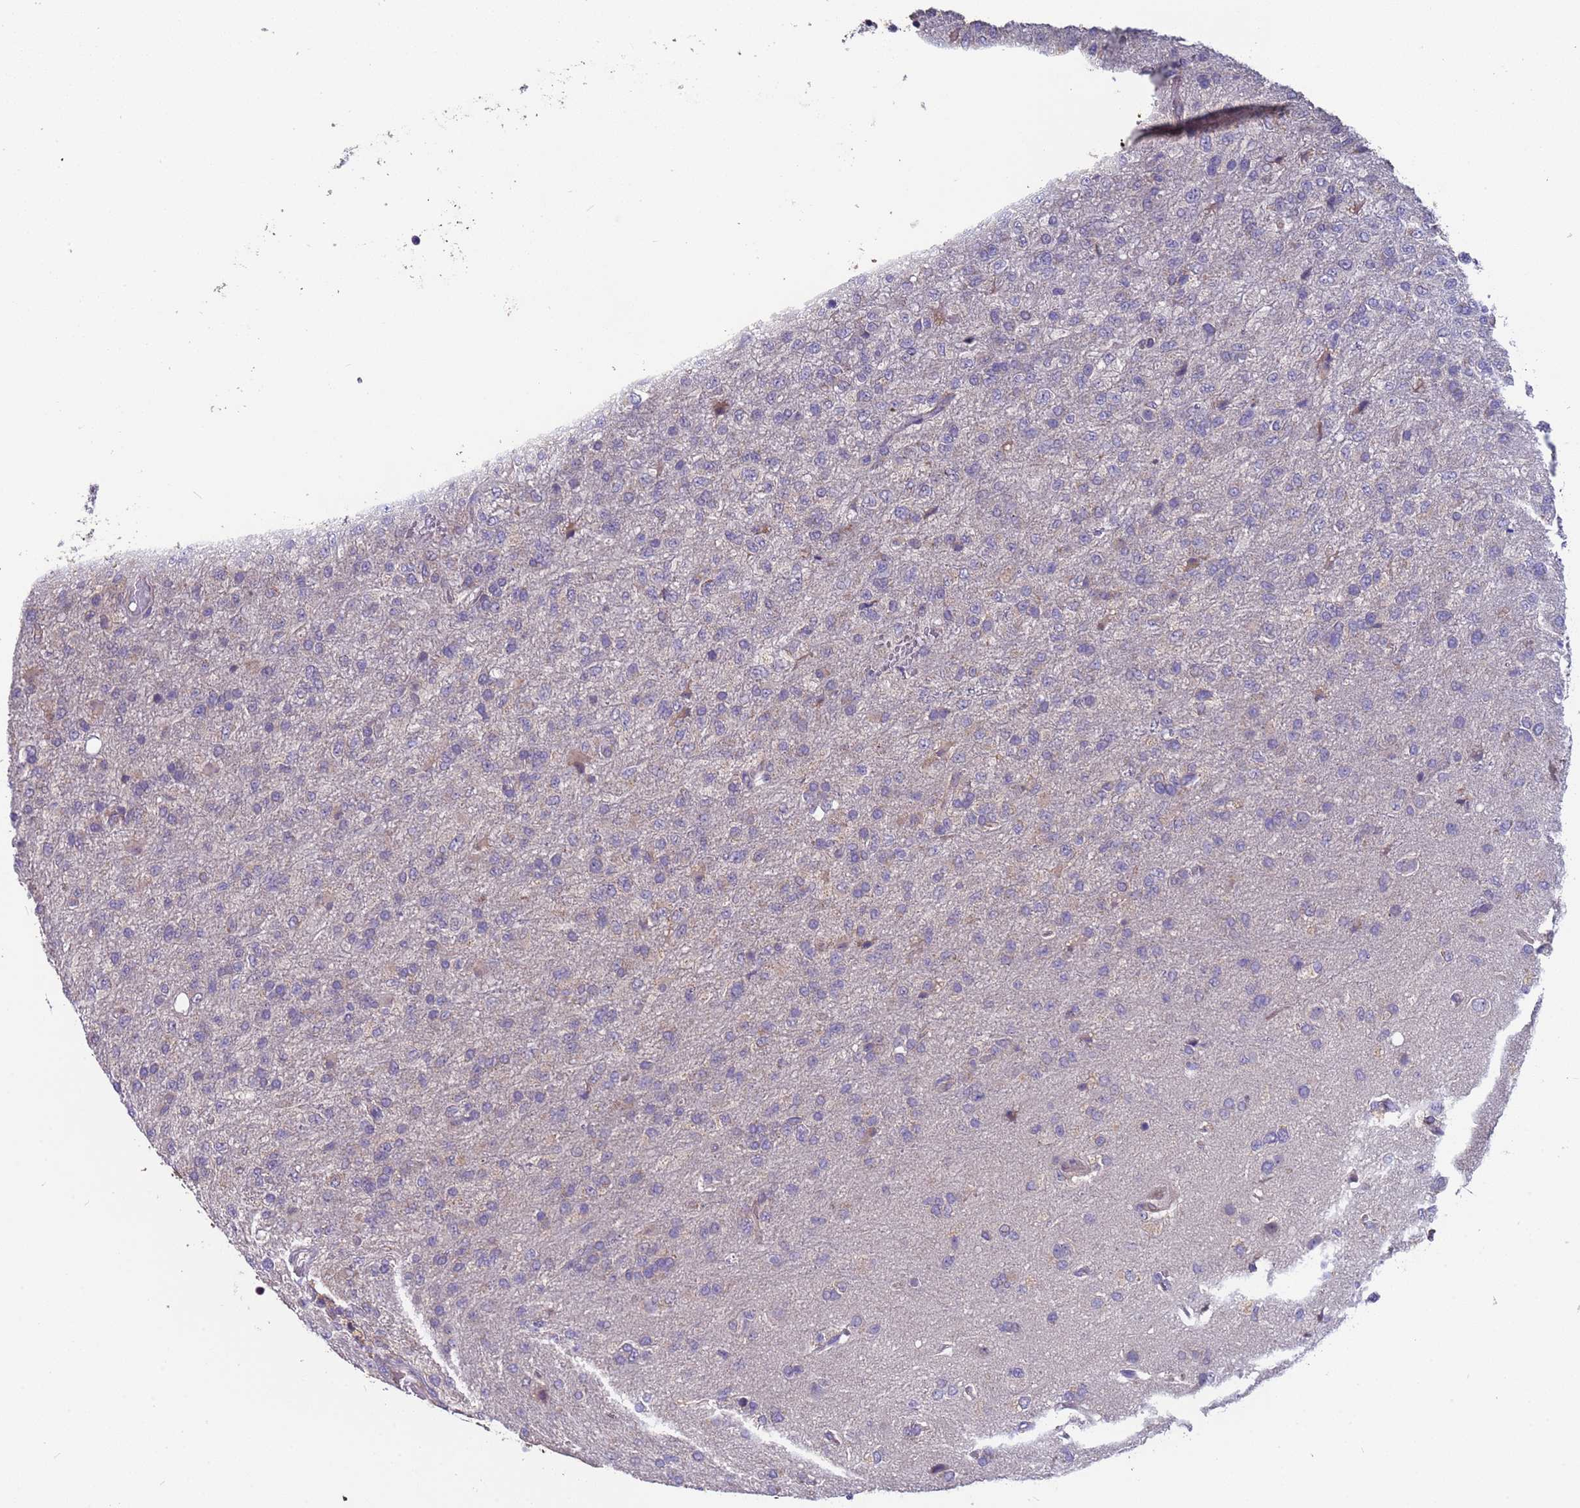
{"staining": {"intensity": "weak", "quantity": "<25%", "location": "cytoplasmic/membranous"}, "tissue": "glioma", "cell_type": "Tumor cells", "image_type": "cancer", "snomed": [{"axis": "morphology", "description": "Glioma, malignant, High grade"}, {"axis": "topography", "description": "Brain"}], "caption": "An immunohistochemistry image of malignant glioma (high-grade) is shown. There is no staining in tumor cells of malignant glioma (high-grade).", "gene": "ZNF248", "patient": {"sex": "female", "age": 74}}